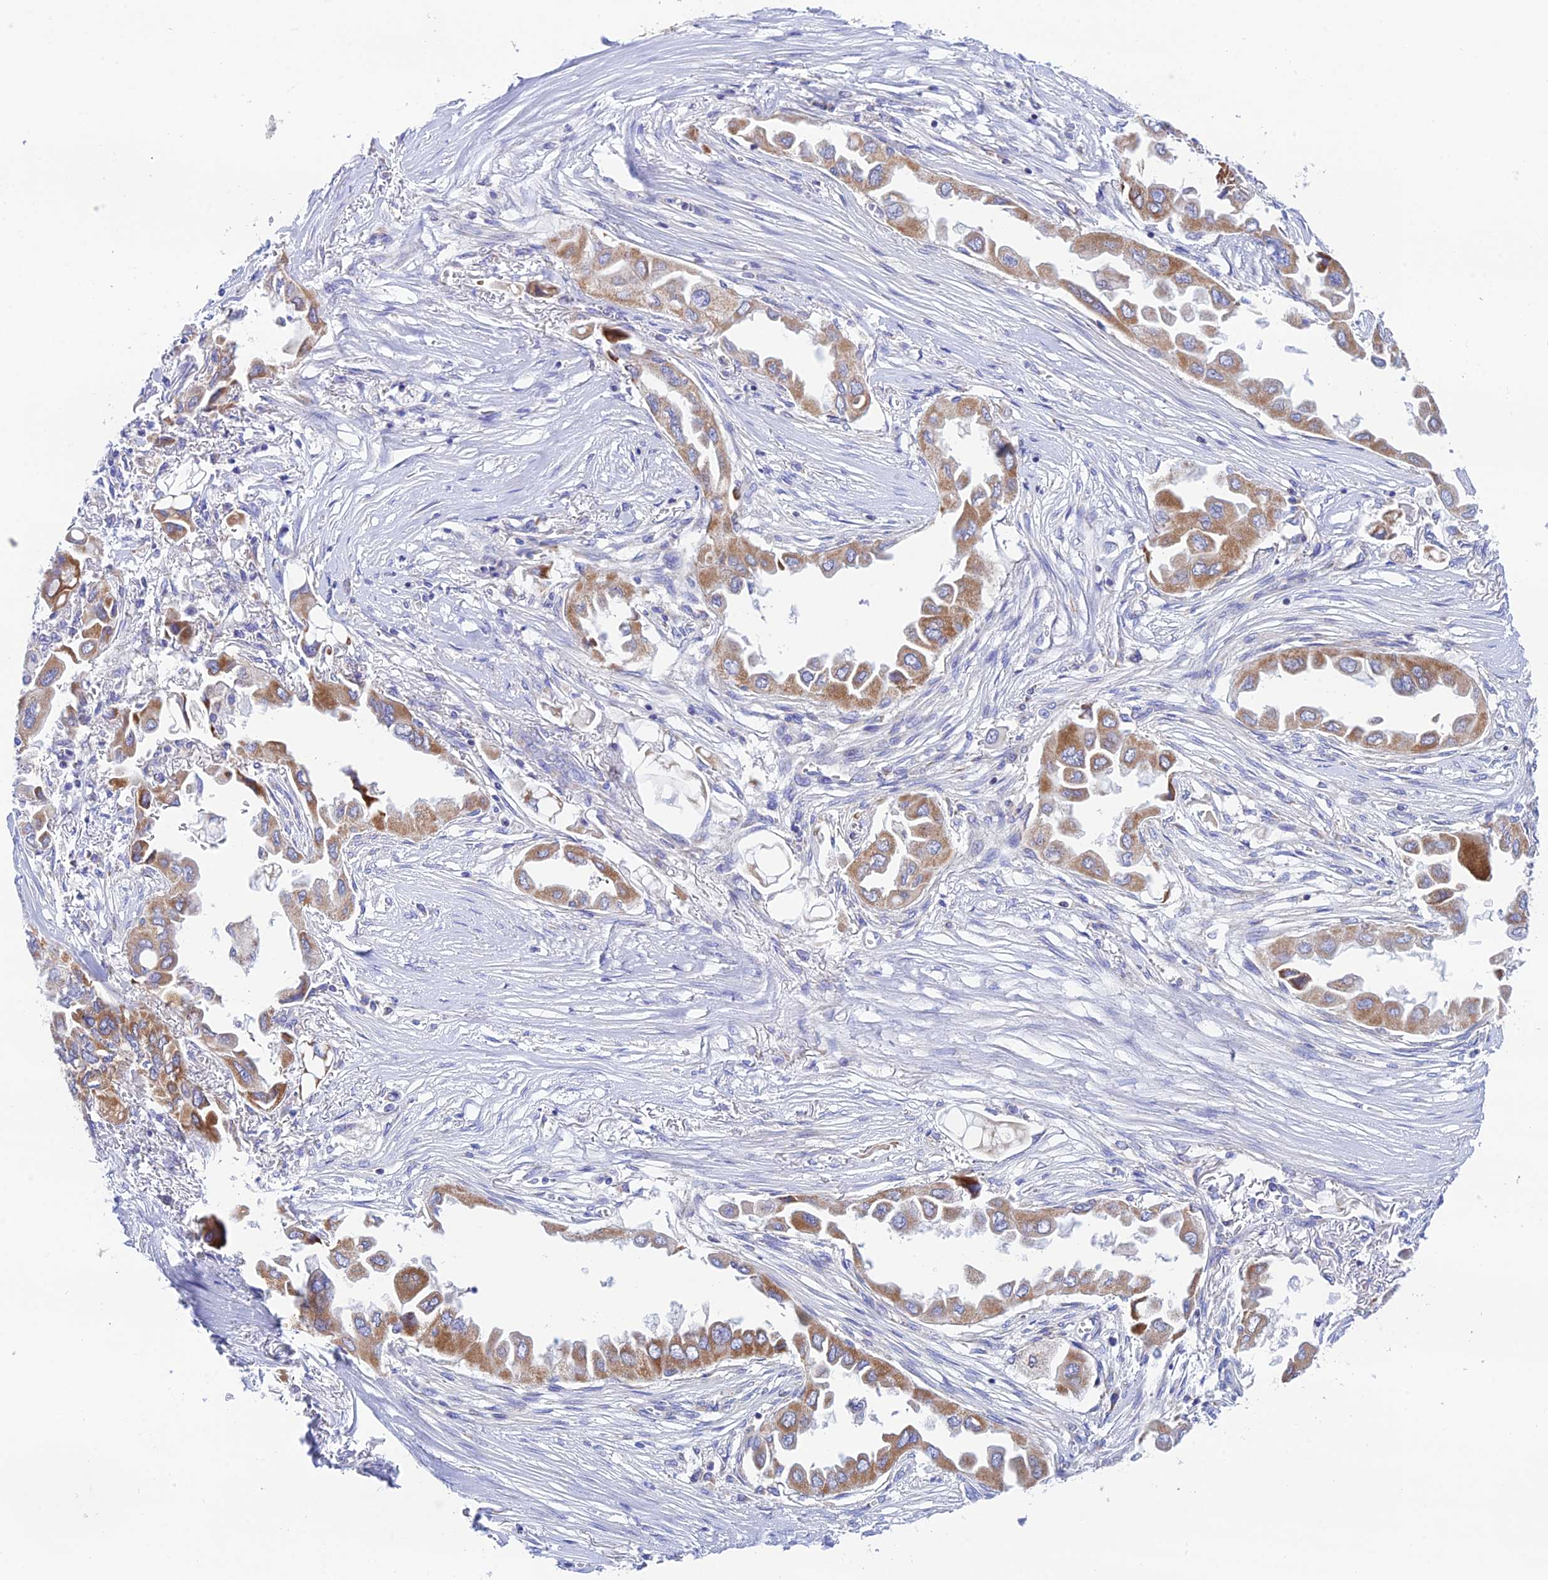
{"staining": {"intensity": "moderate", "quantity": ">75%", "location": "cytoplasmic/membranous"}, "tissue": "lung cancer", "cell_type": "Tumor cells", "image_type": "cancer", "snomed": [{"axis": "morphology", "description": "Adenocarcinoma, NOS"}, {"axis": "topography", "description": "Lung"}], "caption": "Immunohistochemical staining of human lung cancer (adenocarcinoma) displays moderate cytoplasmic/membranous protein positivity in about >75% of tumor cells. (IHC, brightfield microscopy, high magnification).", "gene": "HSDL2", "patient": {"sex": "female", "age": 76}}